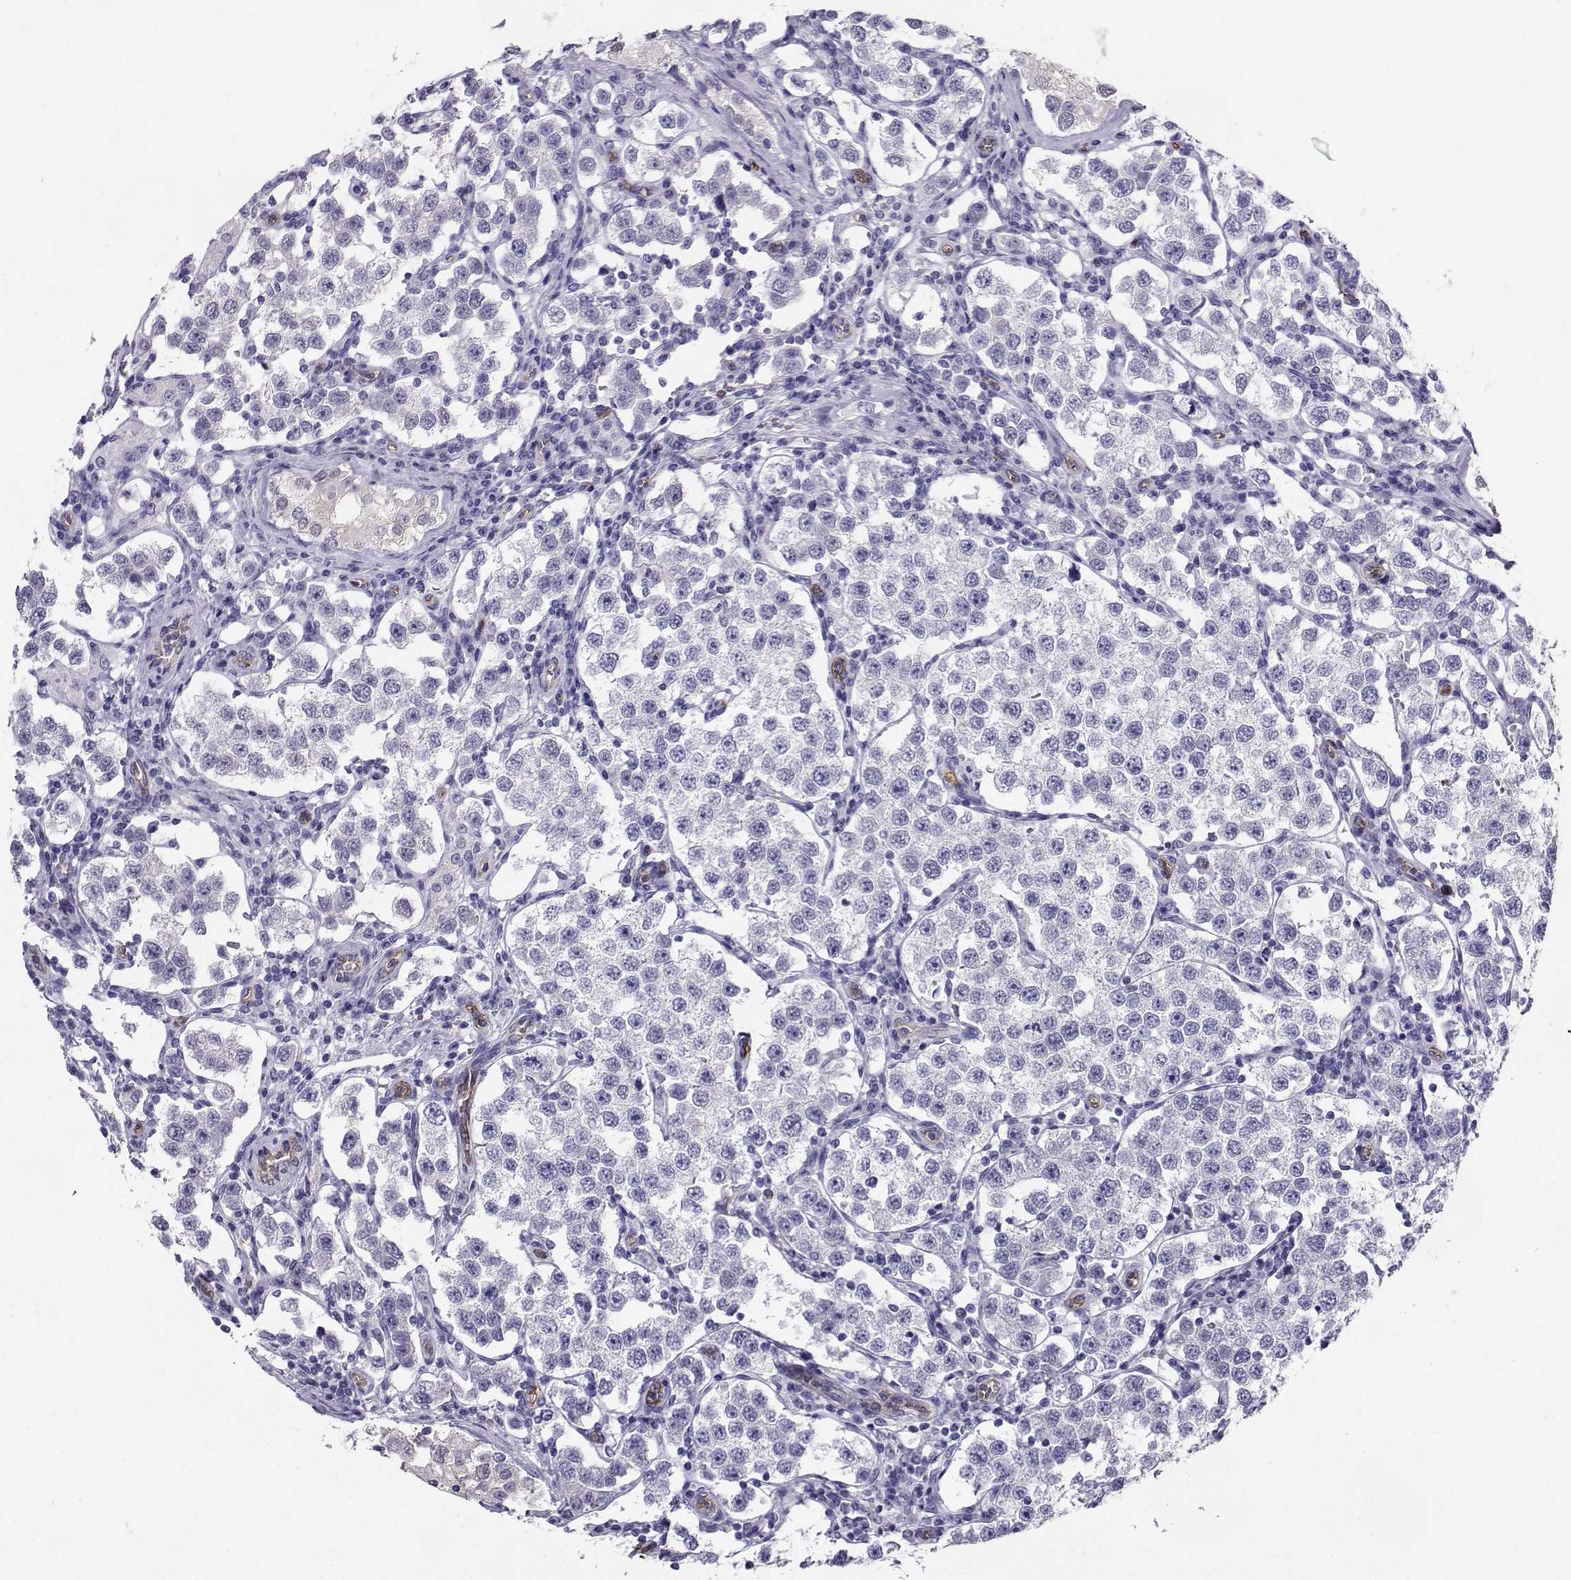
{"staining": {"intensity": "negative", "quantity": "none", "location": "none"}, "tissue": "testis cancer", "cell_type": "Tumor cells", "image_type": "cancer", "snomed": [{"axis": "morphology", "description": "Seminoma, NOS"}, {"axis": "topography", "description": "Testis"}], "caption": "Immunohistochemical staining of testis cancer displays no significant positivity in tumor cells. (Stains: DAB immunohistochemistry (IHC) with hematoxylin counter stain, Microscopy: brightfield microscopy at high magnification).", "gene": "CLUL1", "patient": {"sex": "male", "age": 37}}